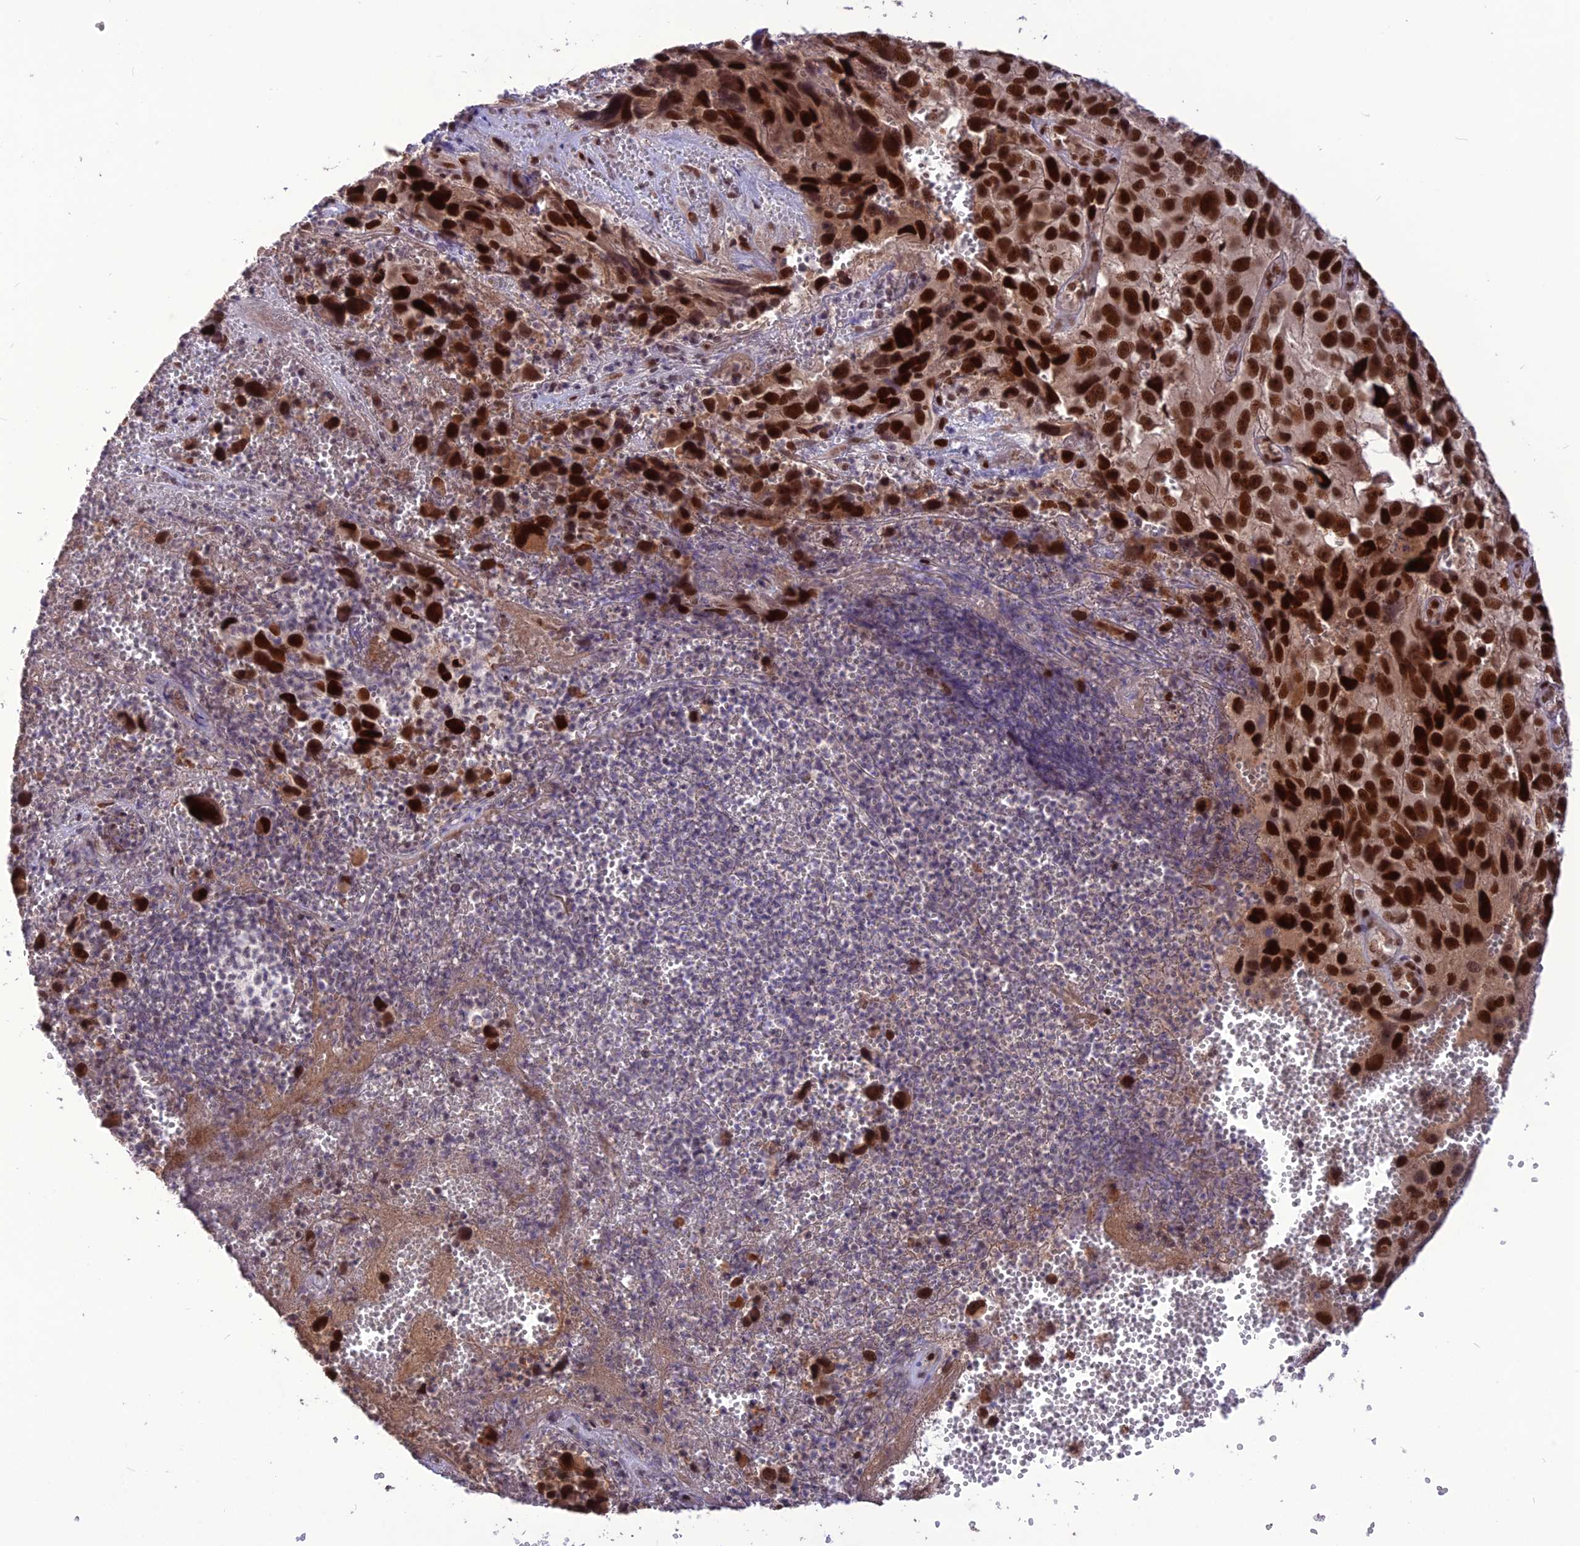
{"staining": {"intensity": "strong", "quantity": ">75%", "location": "nuclear"}, "tissue": "melanoma", "cell_type": "Tumor cells", "image_type": "cancer", "snomed": [{"axis": "morphology", "description": "Malignant melanoma, NOS"}, {"axis": "topography", "description": "Skin"}], "caption": "Melanoma stained with DAB (3,3'-diaminobenzidine) immunohistochemistry (IHC) displays high levels of strong nuclear expression in approximately >75% of tumor cells. The protein of interest is stained brown, and the nuclei are stained in blue (DAB IHC with brightfield microscopy, high magnification).", "gene": "DIS3", "patient": {"sex": "male", "age": 84}}